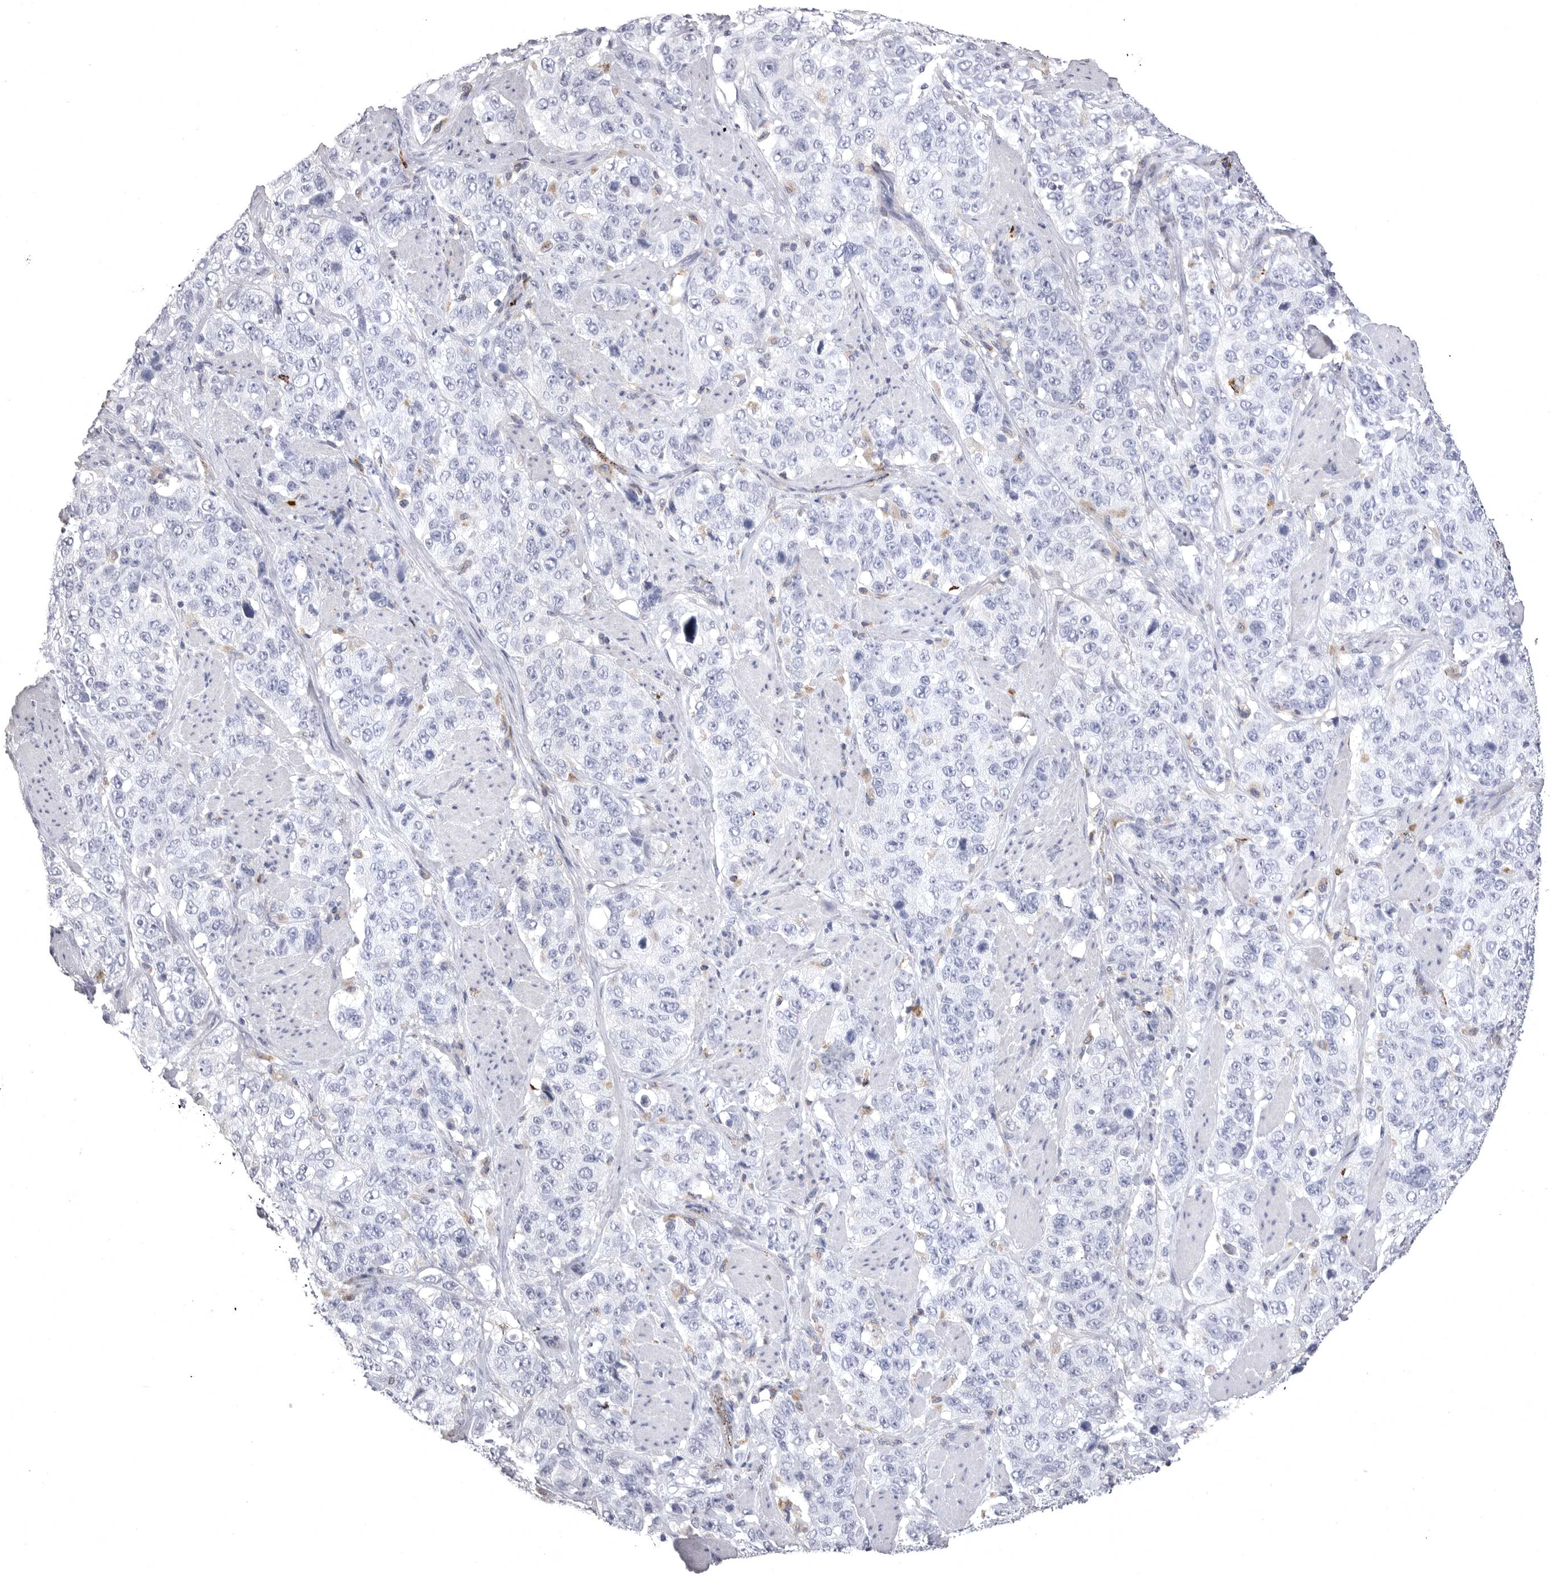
{"staining": {"intensity": "negative", "quantity": "none", "location": "none"}, "tissue": "stomach cancer", "cell_type": "Tumor cells", "image_type": "cancer", "snomed": [{"axis": "morphology", "description": "Adenocarcinoma, NOS"}, {"axis": "topography", "description": "Stomach"}], "caption": "Immunohistochemistry of stomach cancer reveals no positivity in tumor cells.", "gene": "PSPN", "patient": {"sex": "male", "age": 48}}